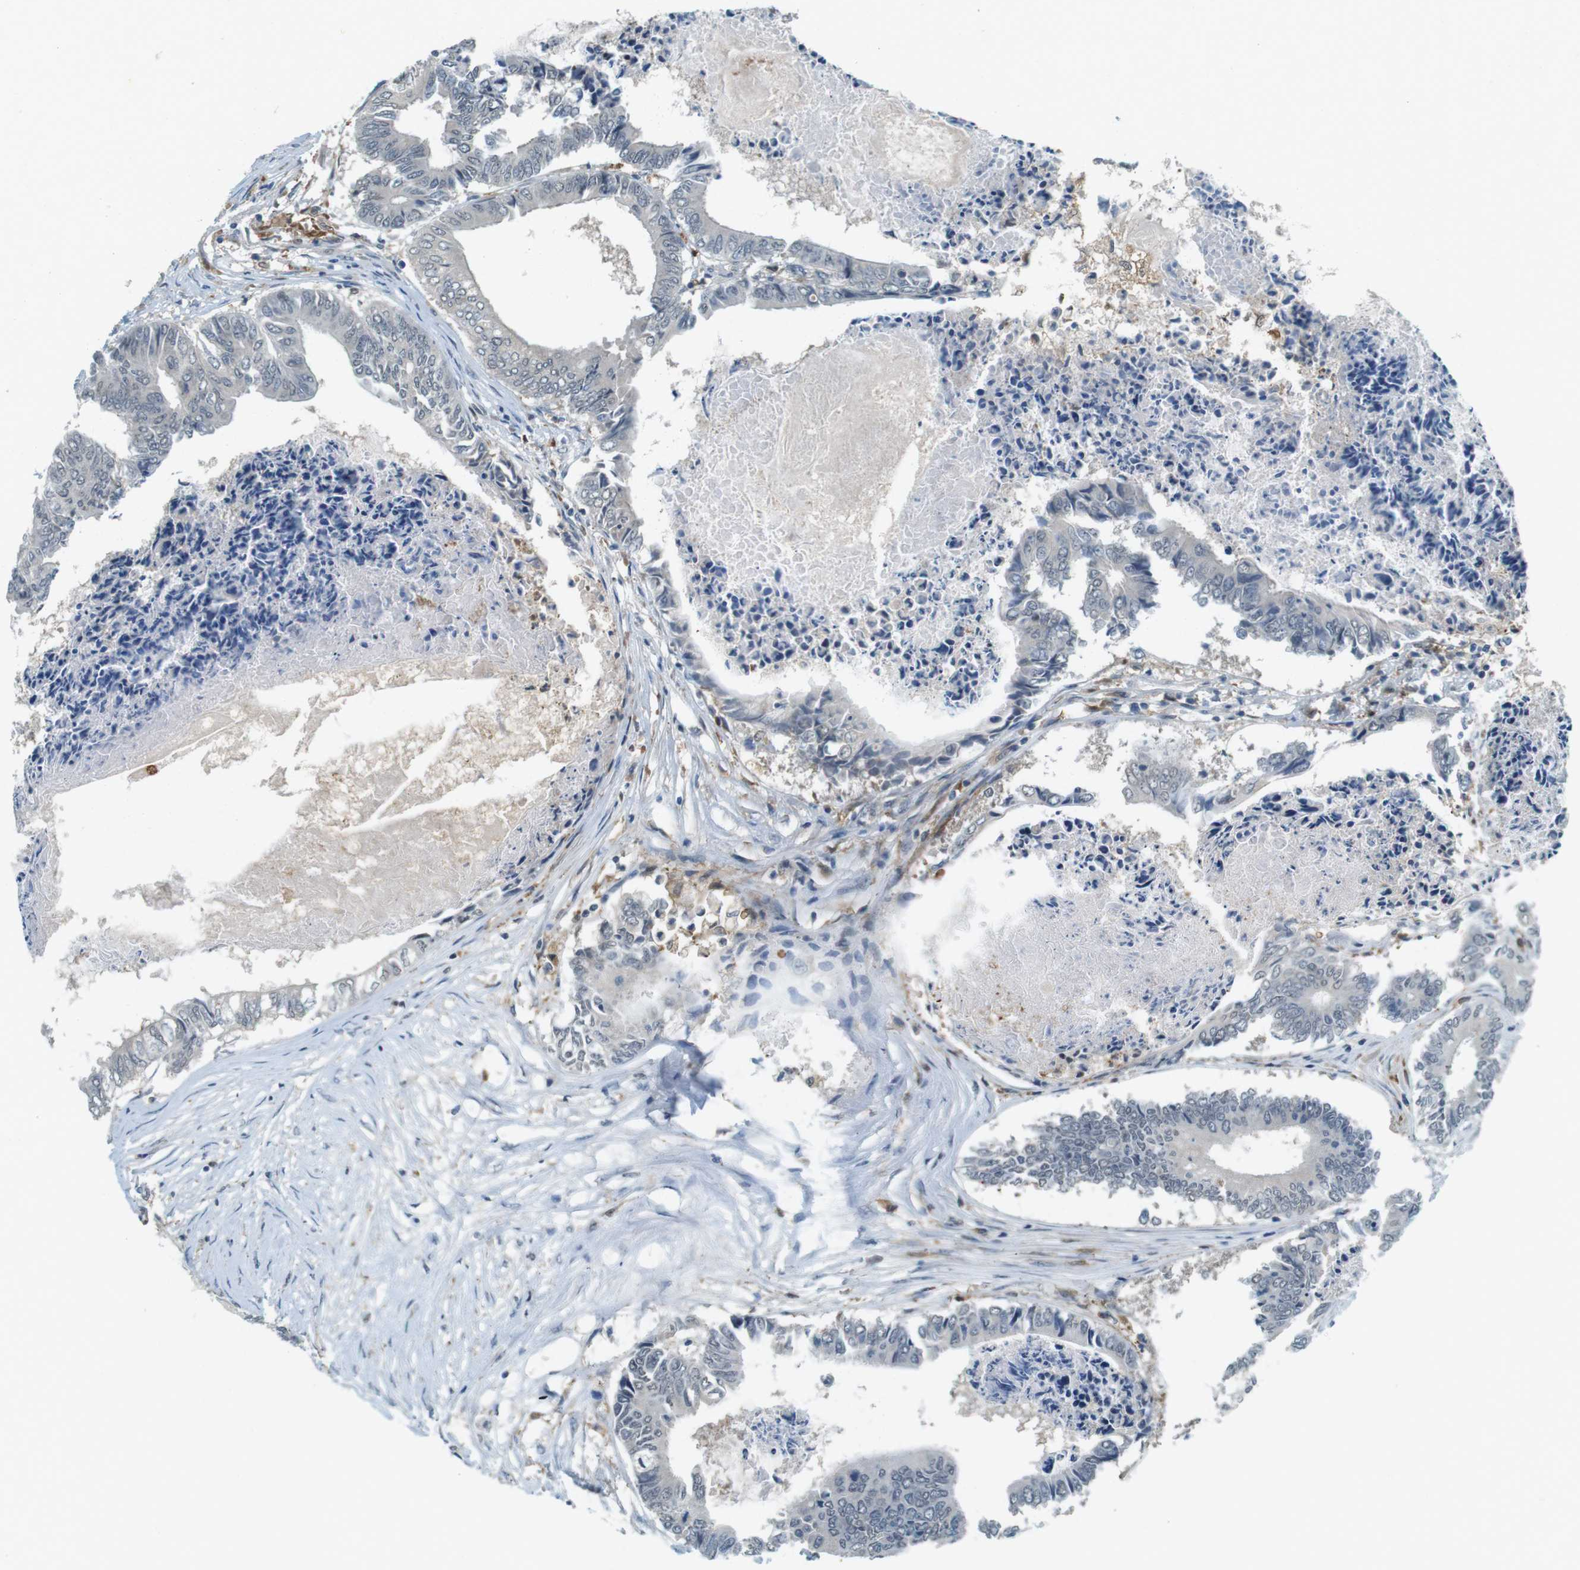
{"staining": {"intensity": "negative", "quantity": "none", "location": "none"}, "tissue": "colorectal cancer", "cell_type": "Tumor cells", "image_type": "cancer", "snomed": [{"axis": "morphology", "description": "Adenocarcinoma, NOS"}, {"axis": "topography", "description": "Rectum"}], "caption": "DAB immunohistochemical staining of human colorectal cancer (adenocarcinoma) demonstrates no significant staining in tumor cells.", "gene": "CDK14", "patient": {"sex": "male", "age": 63}}